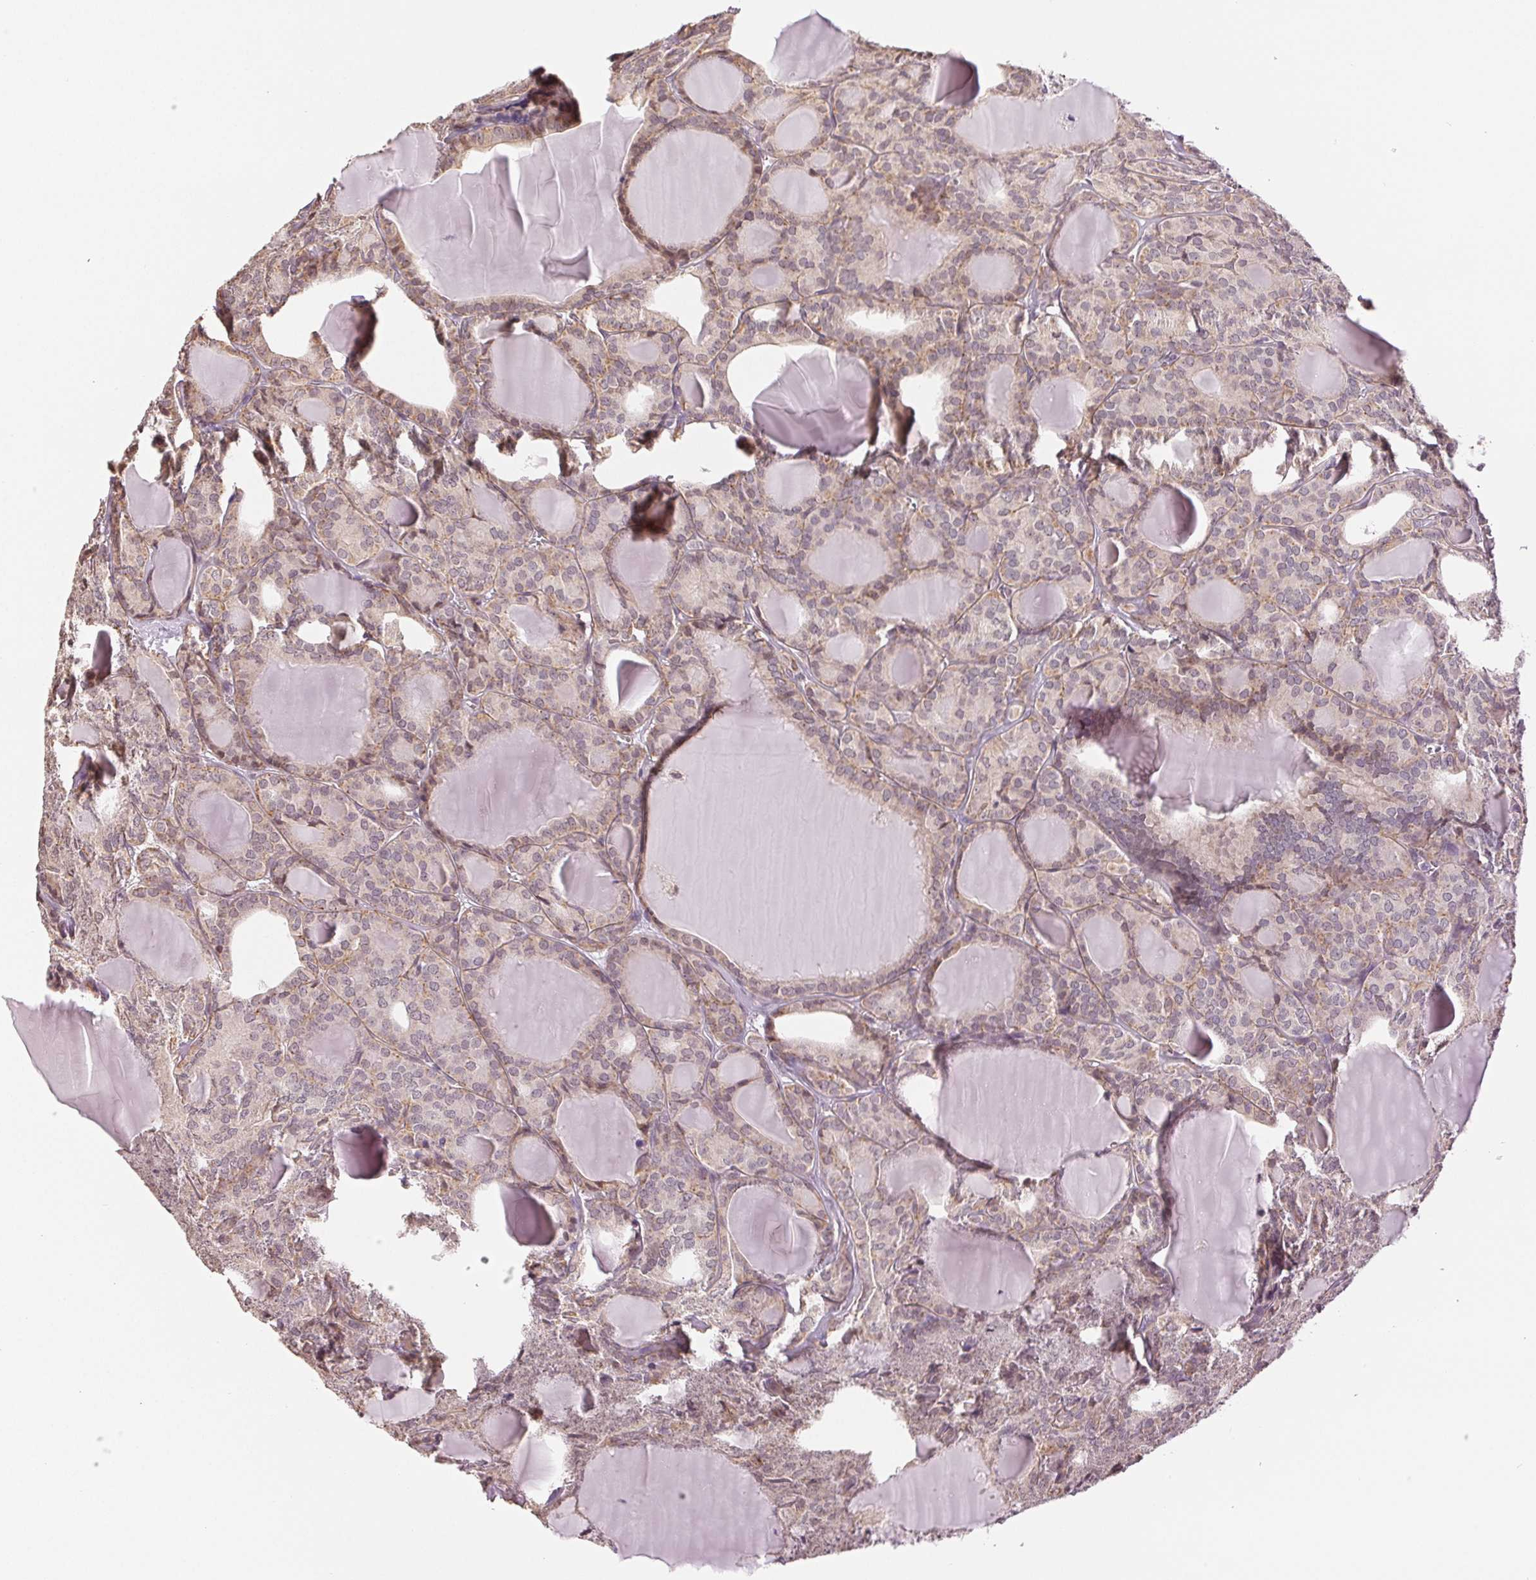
{"staining": {"intensity": "negative", "quantity": "none", "location": "none"}, "tissue": "thyroid cancer", "cell_type": "Tumor cells", "image_type": "cancer", "snomed": [{"axis": "morphology", "description": "Follicular adenoma carcinoma, NOS"}, {"axis": "topography", "description": "Thyroid gland"}], "caption": "Thyroid cancer (follicular adenoma carcinoma) was stained to show a protein in brown. There is no significant positivity in tumor cells.", "gene": "PLCB1", "patient": {"sex": "male", "age": 74}}